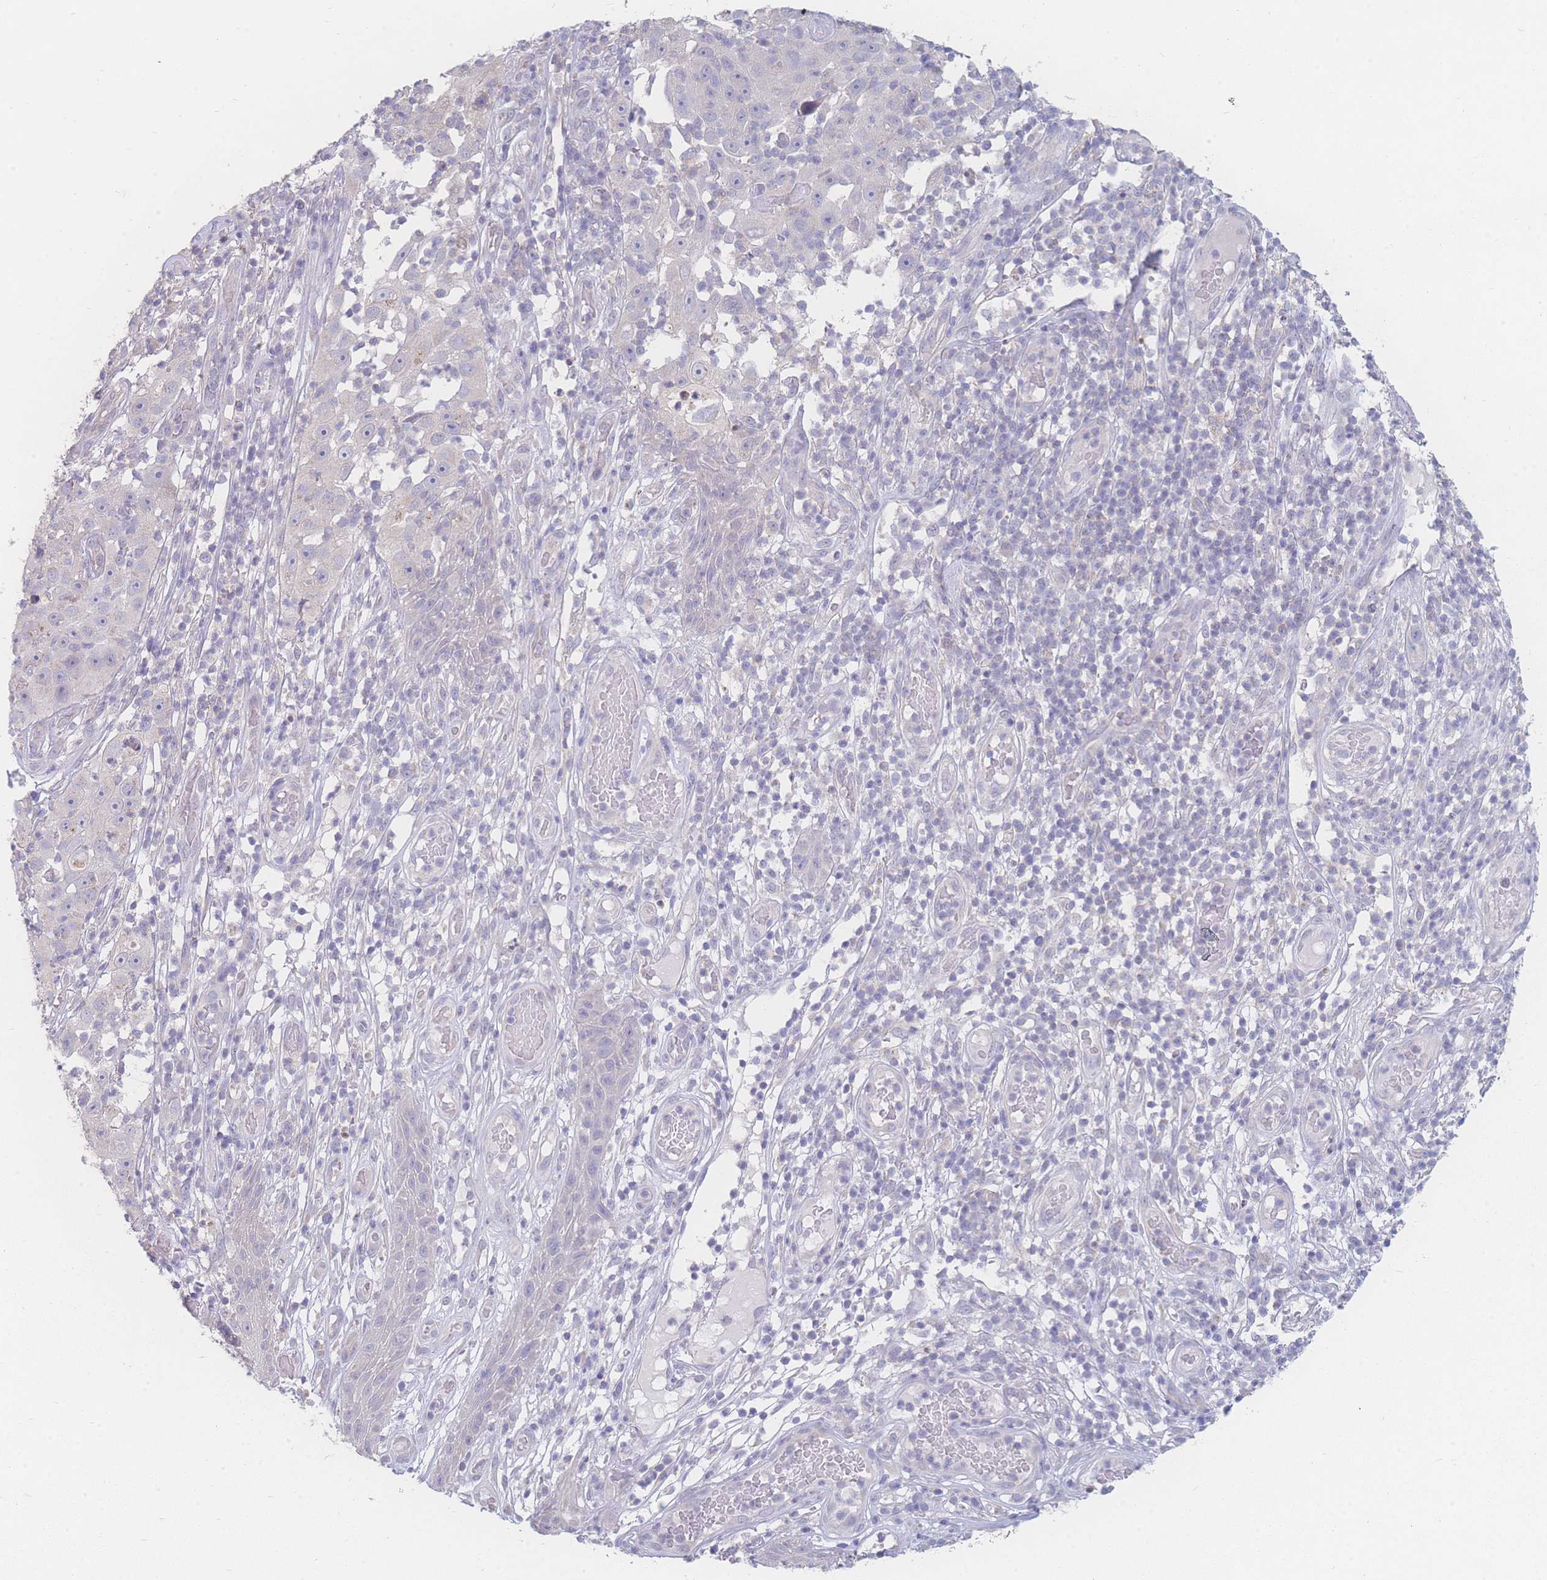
{"staining": {"intensity": "negative", "quantity": "none", "location": "none"}, "tissue": "skin cancer", "cell_type": "Tumor cells", "image_type": "cancer", "snomed": [{"axis": "morphology", "description": "Squamous cell carcinoma, NOS"}, {"axis": "topography", "description": "Skin"}], "caption": "Tumor cells show no significant protein positivity in skin squamous cell carcinoma. (DAB immunohistochemistry (IHC), high magnification).", "gene": "GIPR", "patient": {"sex": "female", "age": 87}}